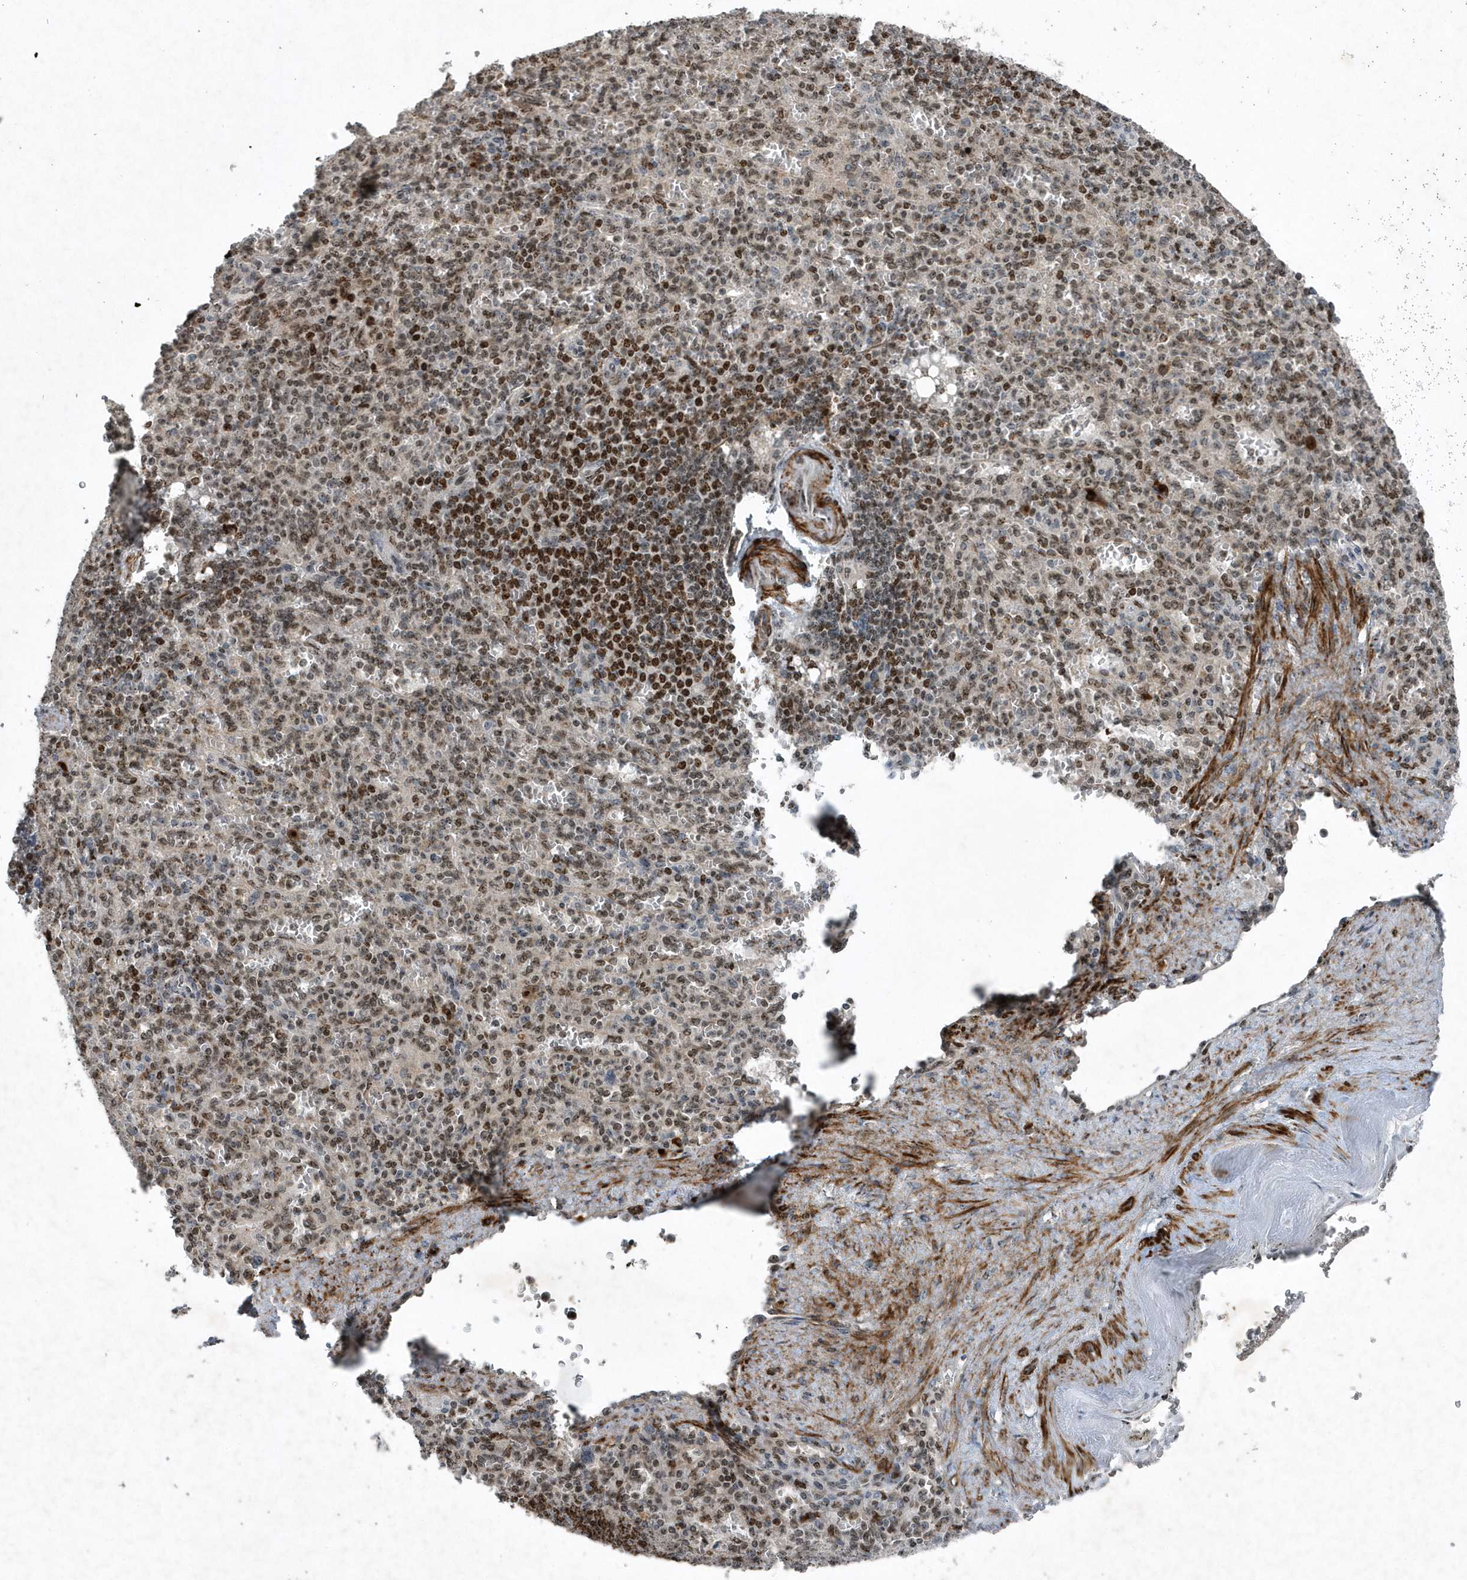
{"staining": {"intensity": "moderate", "quantity": ">75%", "location": "nuclear"}, "tissue": "spleen", "cell_type": "Cells in red pulp", "image_type": "normal", "snomed": [{"axis": "morphology", "description": "Normal tissue, NOS"}, {"axis": "topography", "description": "Spleen"}], "caption": "DAB (3,3'-diaminobenzidine) immunohistochemical staining of unremarkable spleen shows moderate nuclear protein staining in about >75% of cells in red pulp.", "gene": "QTRT2", "patient": {"sex": "female", "age": 74}}